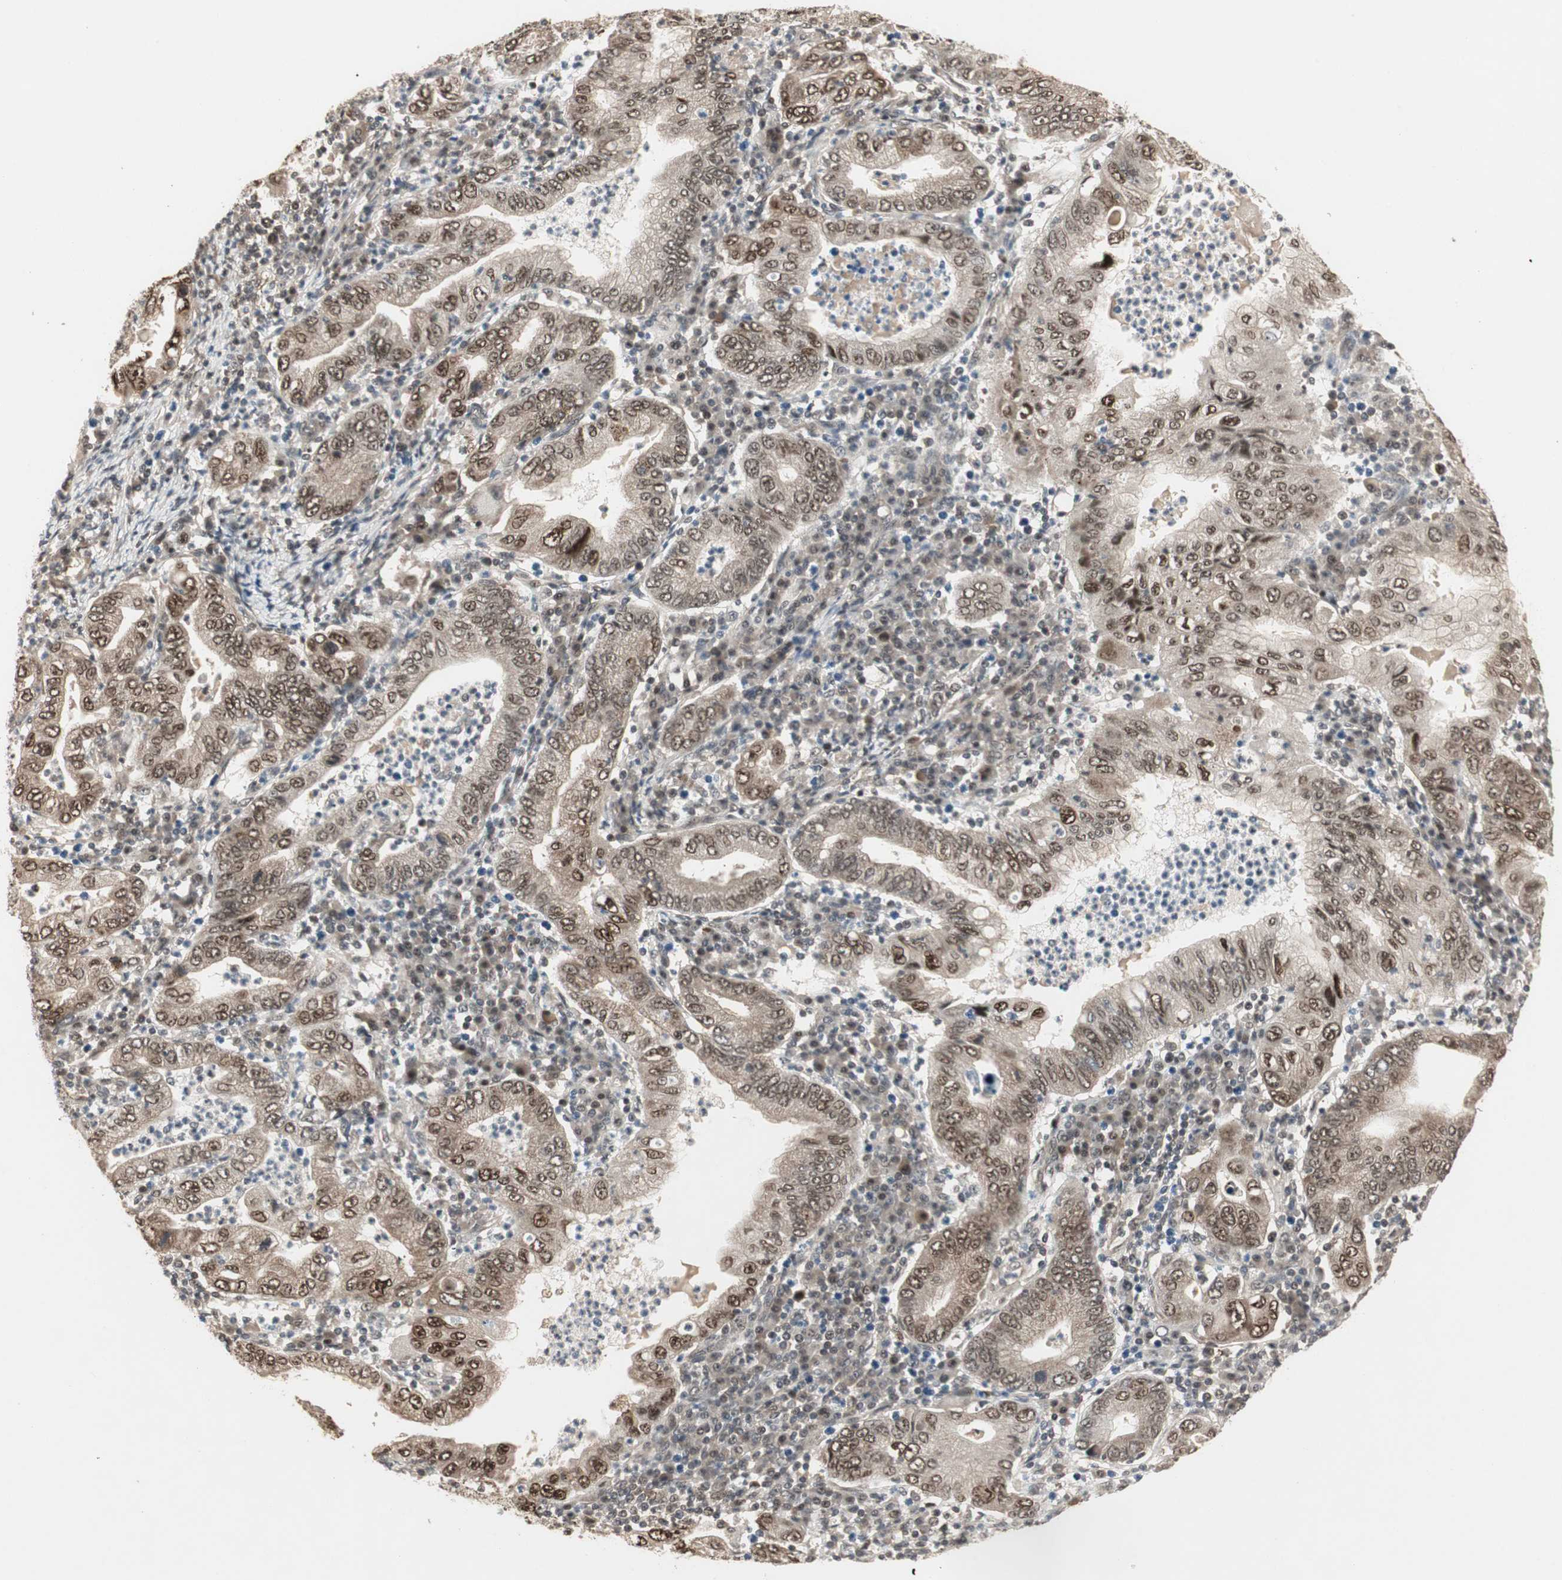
{"staining": {"intensity": "moderate", "quantity": ">75%", "location": "cytoplasmic/membranous,nuclear"}, "tissue": "stomach cancer", "cell_type": "Tumor cells", "image_type": "cancer", "snomed": [{"axis": "morphology", "description": "Normal tissue, NOS"}, {"axis": "morphology", "description": "Adenocarcinoma, NOS"}, {"axis": "topography", "description": "Esophagus"}, {"axis": "topography", "description": "Stomach, upper"}, {"axis": "topography", "description": "Peripheral nerve tissue"}], "caption": "Human stomach cancer stained with a brown dye demonstrates moderate cytoplasmic/membranous and nuclear positive positivity in approximately >75% of tumor cells.", "gene": "CSNK2B", "patient": {"sex": "male", "age": 62}}